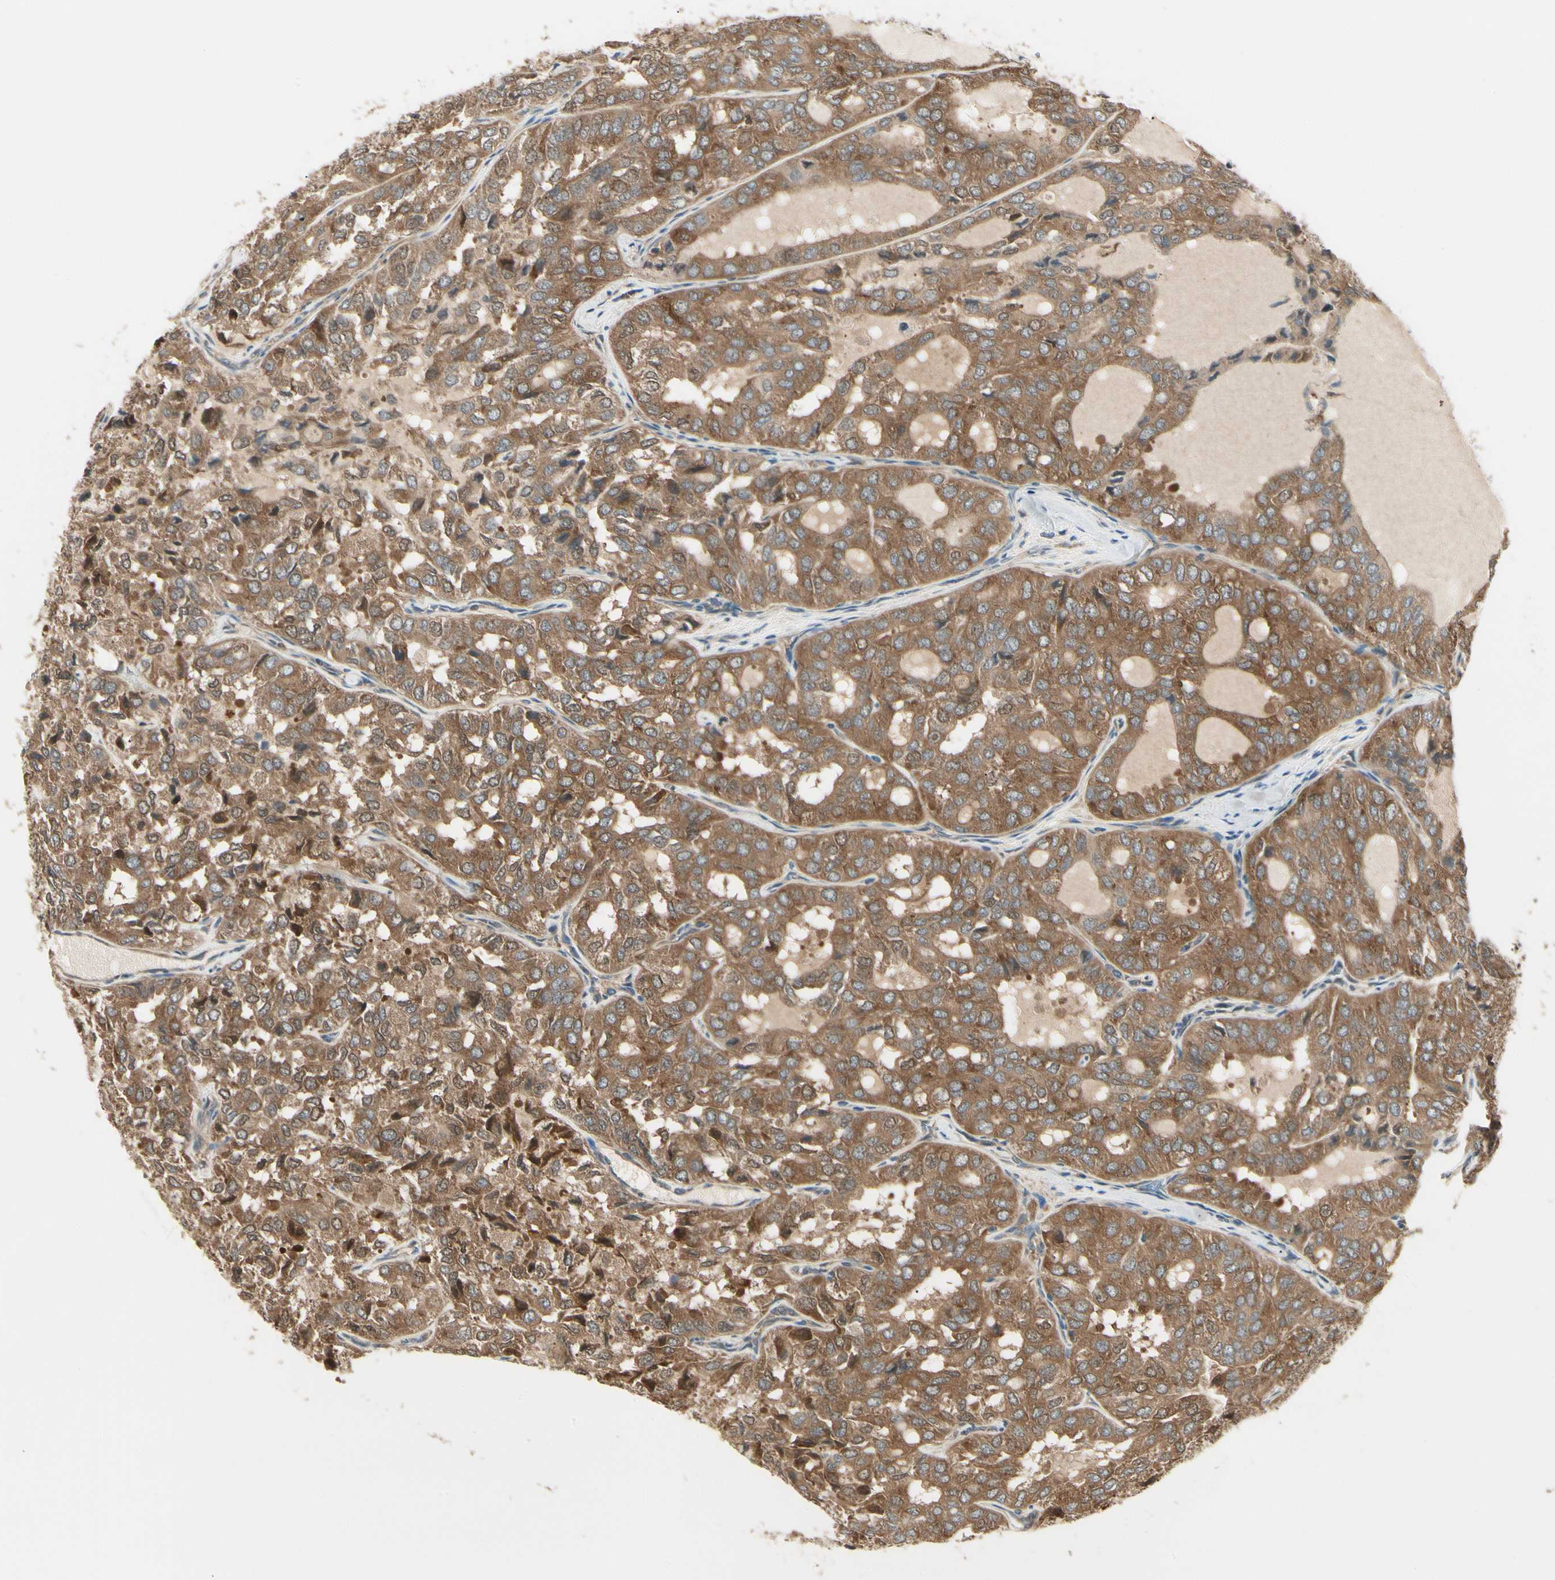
{"staining": {"intensity": "moderate", "quantity": ">75%", "location": "cytoplasmic/membranous"}, "tissue": "thyroid cancer", "cell_type": "Tumor cells", "image_type": "cancer", "snomed": [{"axis": "morphology", "description": "Follicular adenoma carcinoma, NOS"}, {"axis": "topography", "description": "Thyroid gland"}], "caption": "A histopathology image of thyroid cancer (follicular adenoma carcinoma) stained for a protein shows moderate cytoplasmic/membranous brown staining in tumor cells. (brown staining indicates protein expression, while blue staining denotes nuclei).", "gene": "NME1-NME2", "patient": {"sex": "male", "age": 75}}